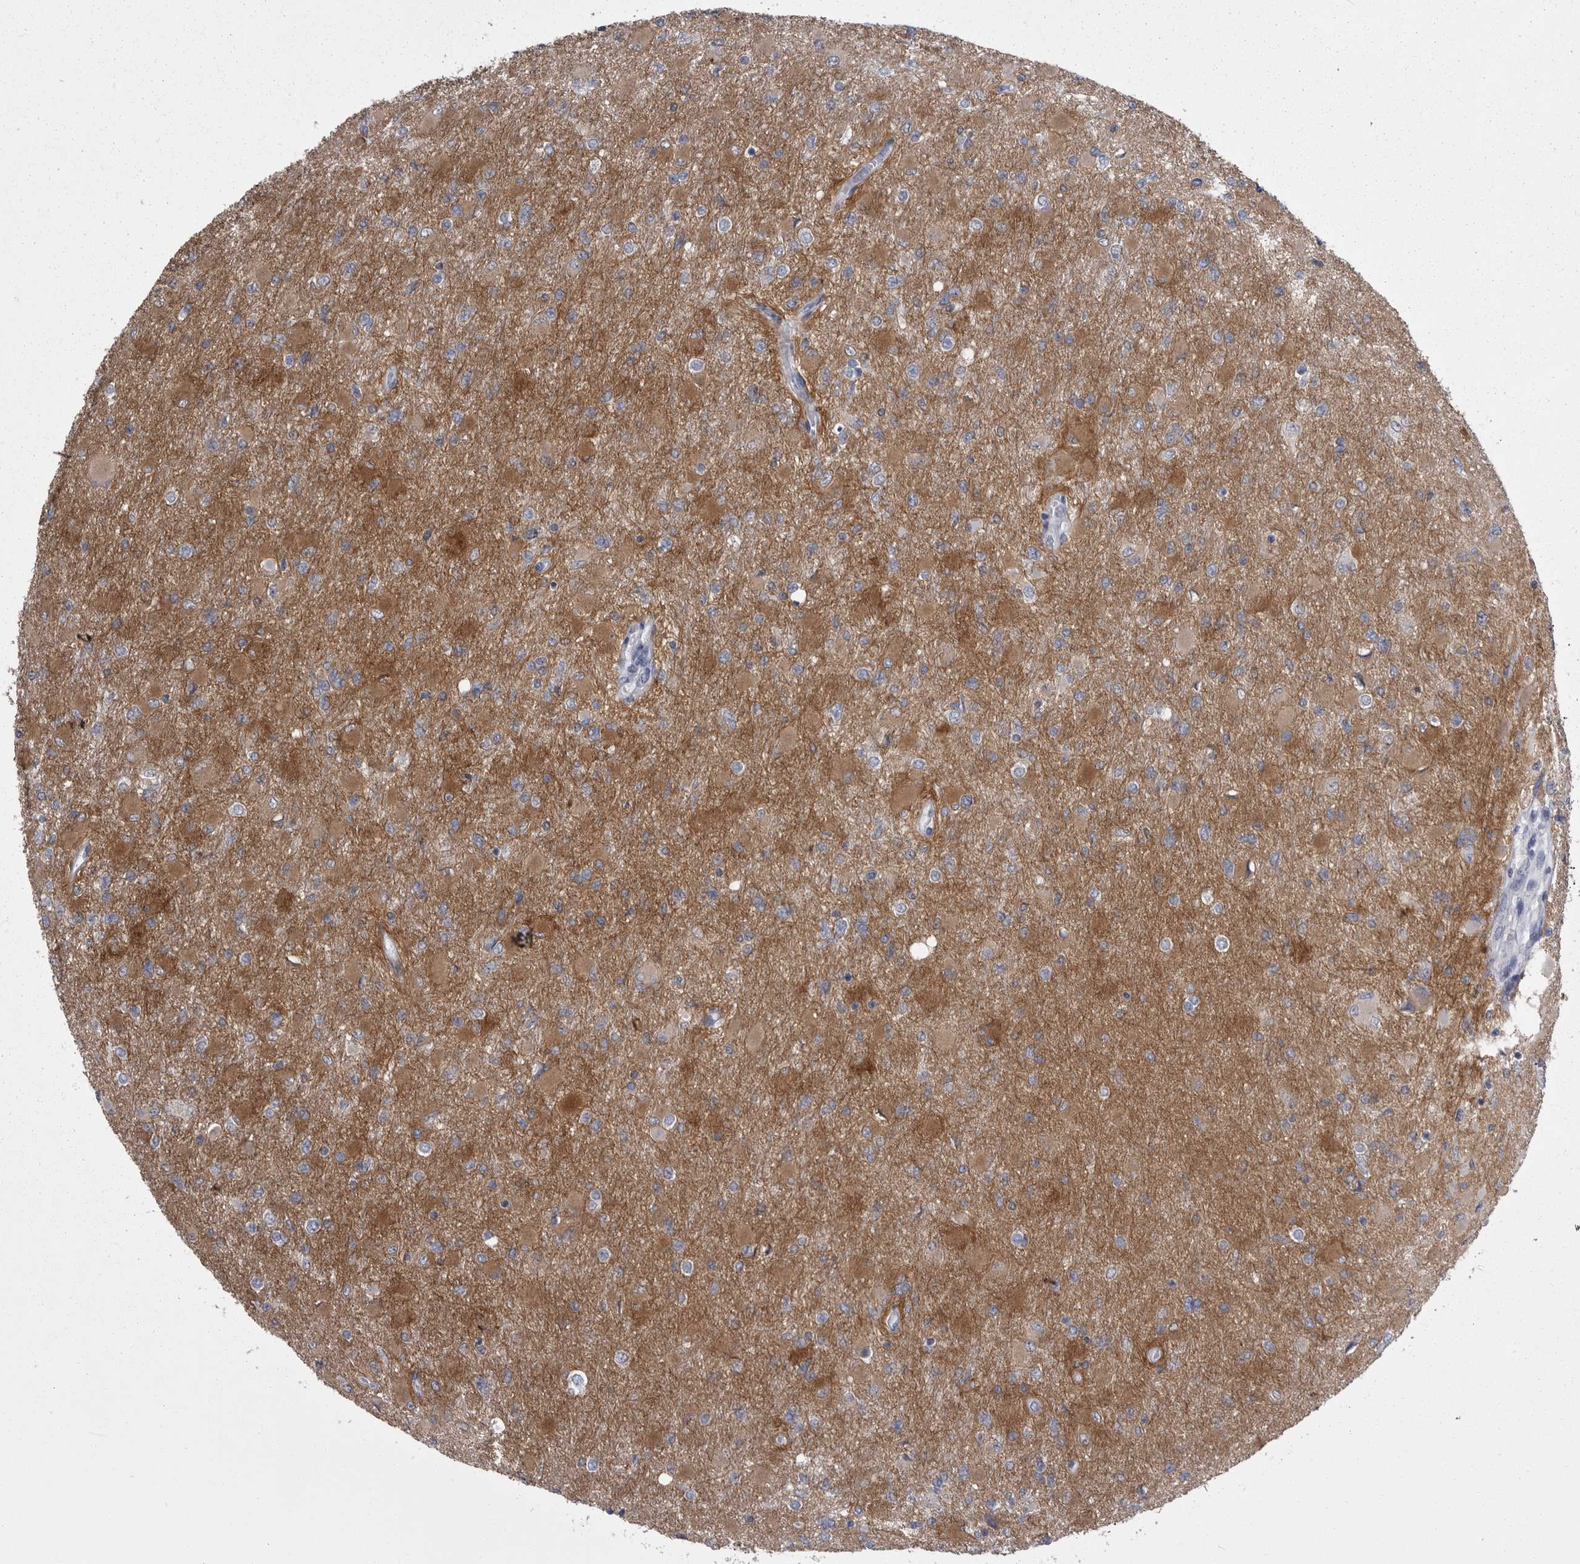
{"staining": {"intensity": "moderate", "quantity": ">75%", "location": "cytoplasmic/membranous"}, "tissue": "glioma", "cell_type": "Tumor cells", "image_type": "cancer", "snomed": [{"axis": "morphology", "description": "Glioma, malignant, High grade"}, {"axis": "topography", "description": "Cerebral cortex"}], "caption": "Immunohistochemistry of malignant high-grade glioma shows medium levels of moderate cytoplasmic/membranous positivity in about >75% of tumor cells.", "gene": "ANK2", "patient": {"sex": "female", "age": 36}}